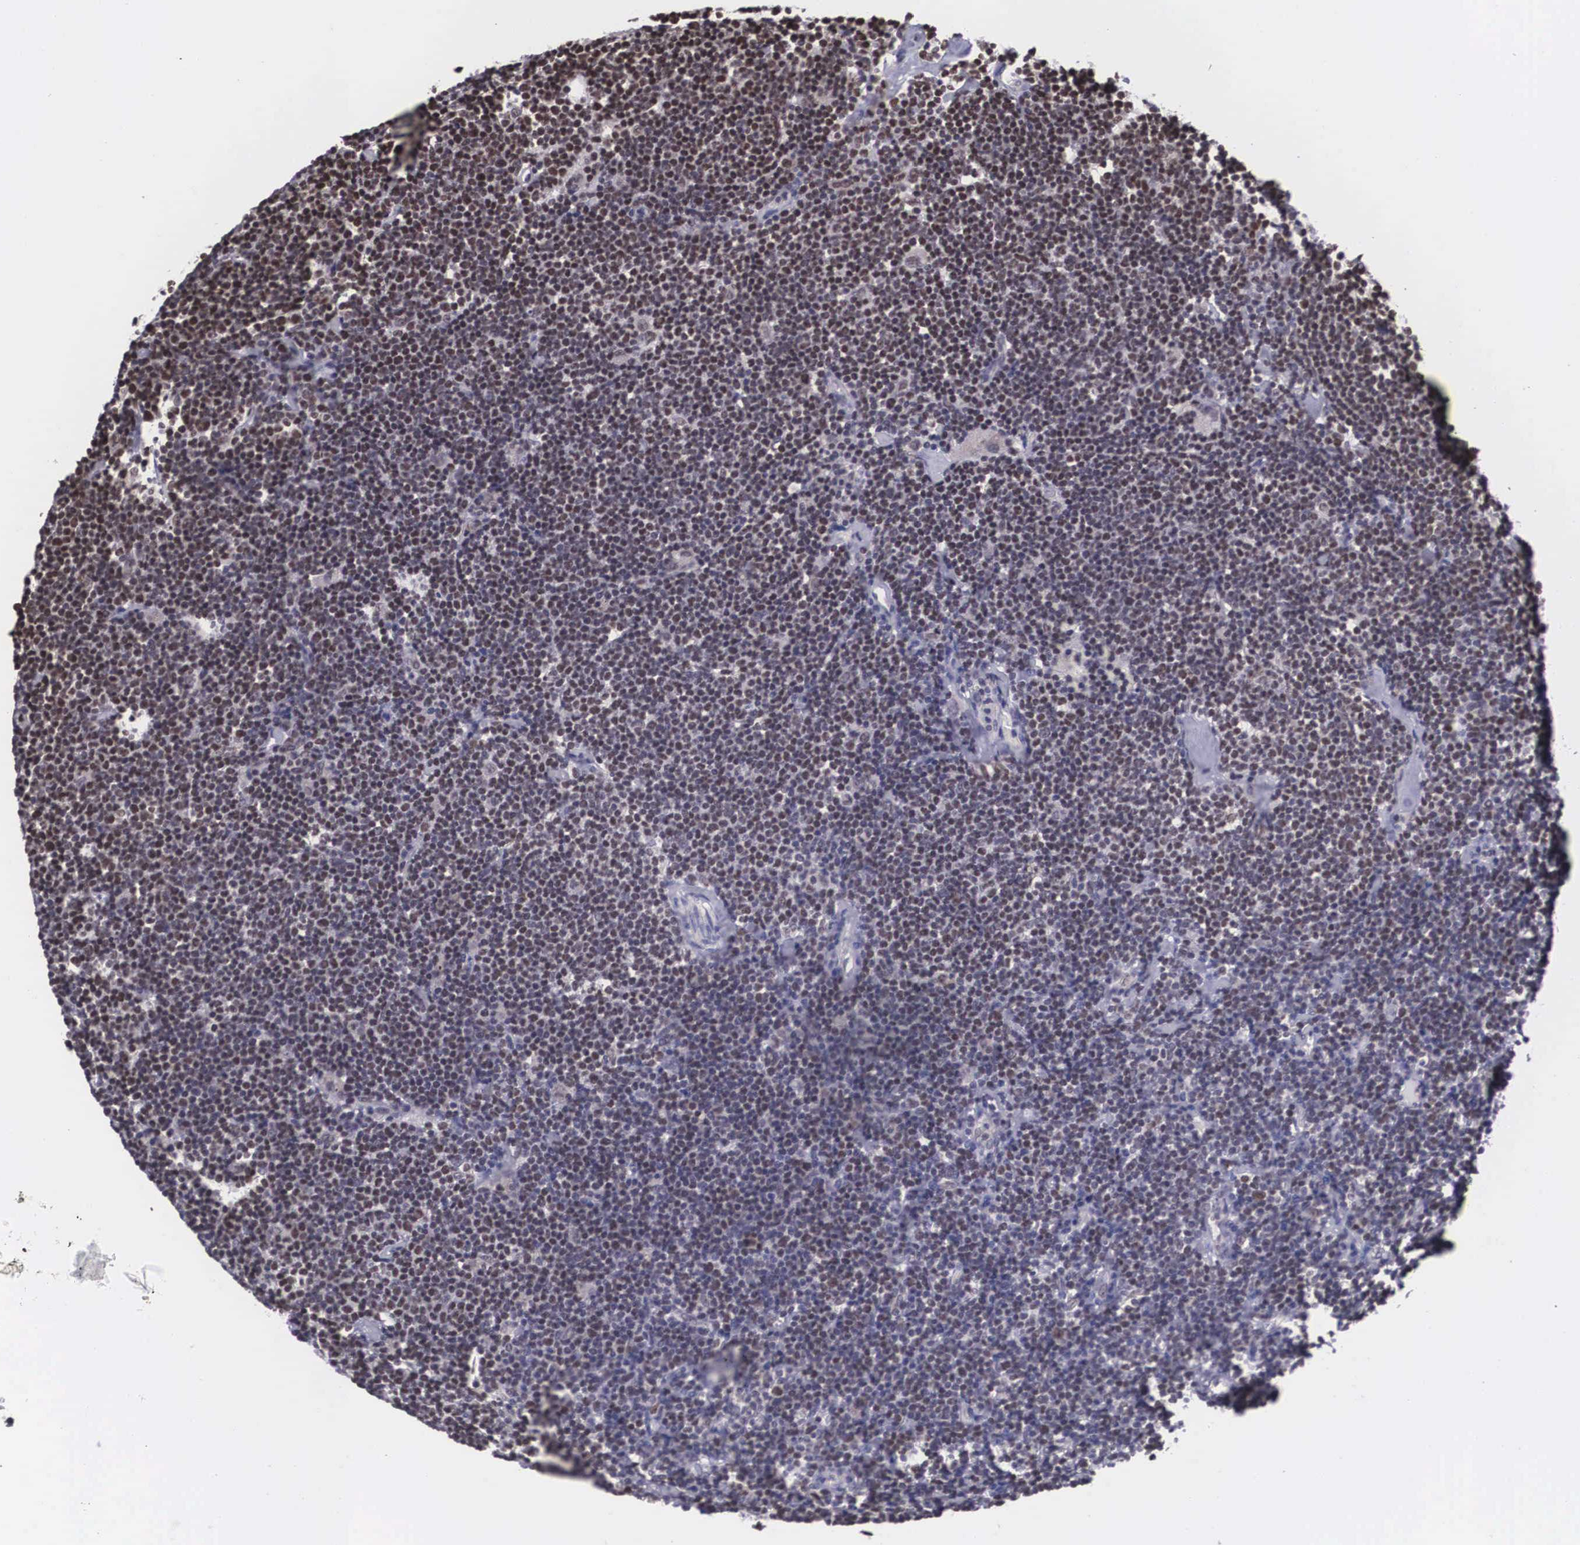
{"staining": {"intensity": "weak", "quantity": "25%-75%", "location": "nuclear"}, "tissue": "lymphoma", "cell_type": "Tumor cells", "image_type": "cancer", "snomed": [{"axis": "morphology", "description": "Malignant lymphoma, non-Hodgkin's type, Low grade"}, {"axis": "topography", "description": "Lymph node"}], "caption": "A high-resolution histopathology image shows immunohistochemistry (IHC) staining of lymphoma, which displays weak nuclear expression in about 25%-75% of tumor cells.", "gene": "ZNF275", "patient": {"sex": "male", "age": 65}}